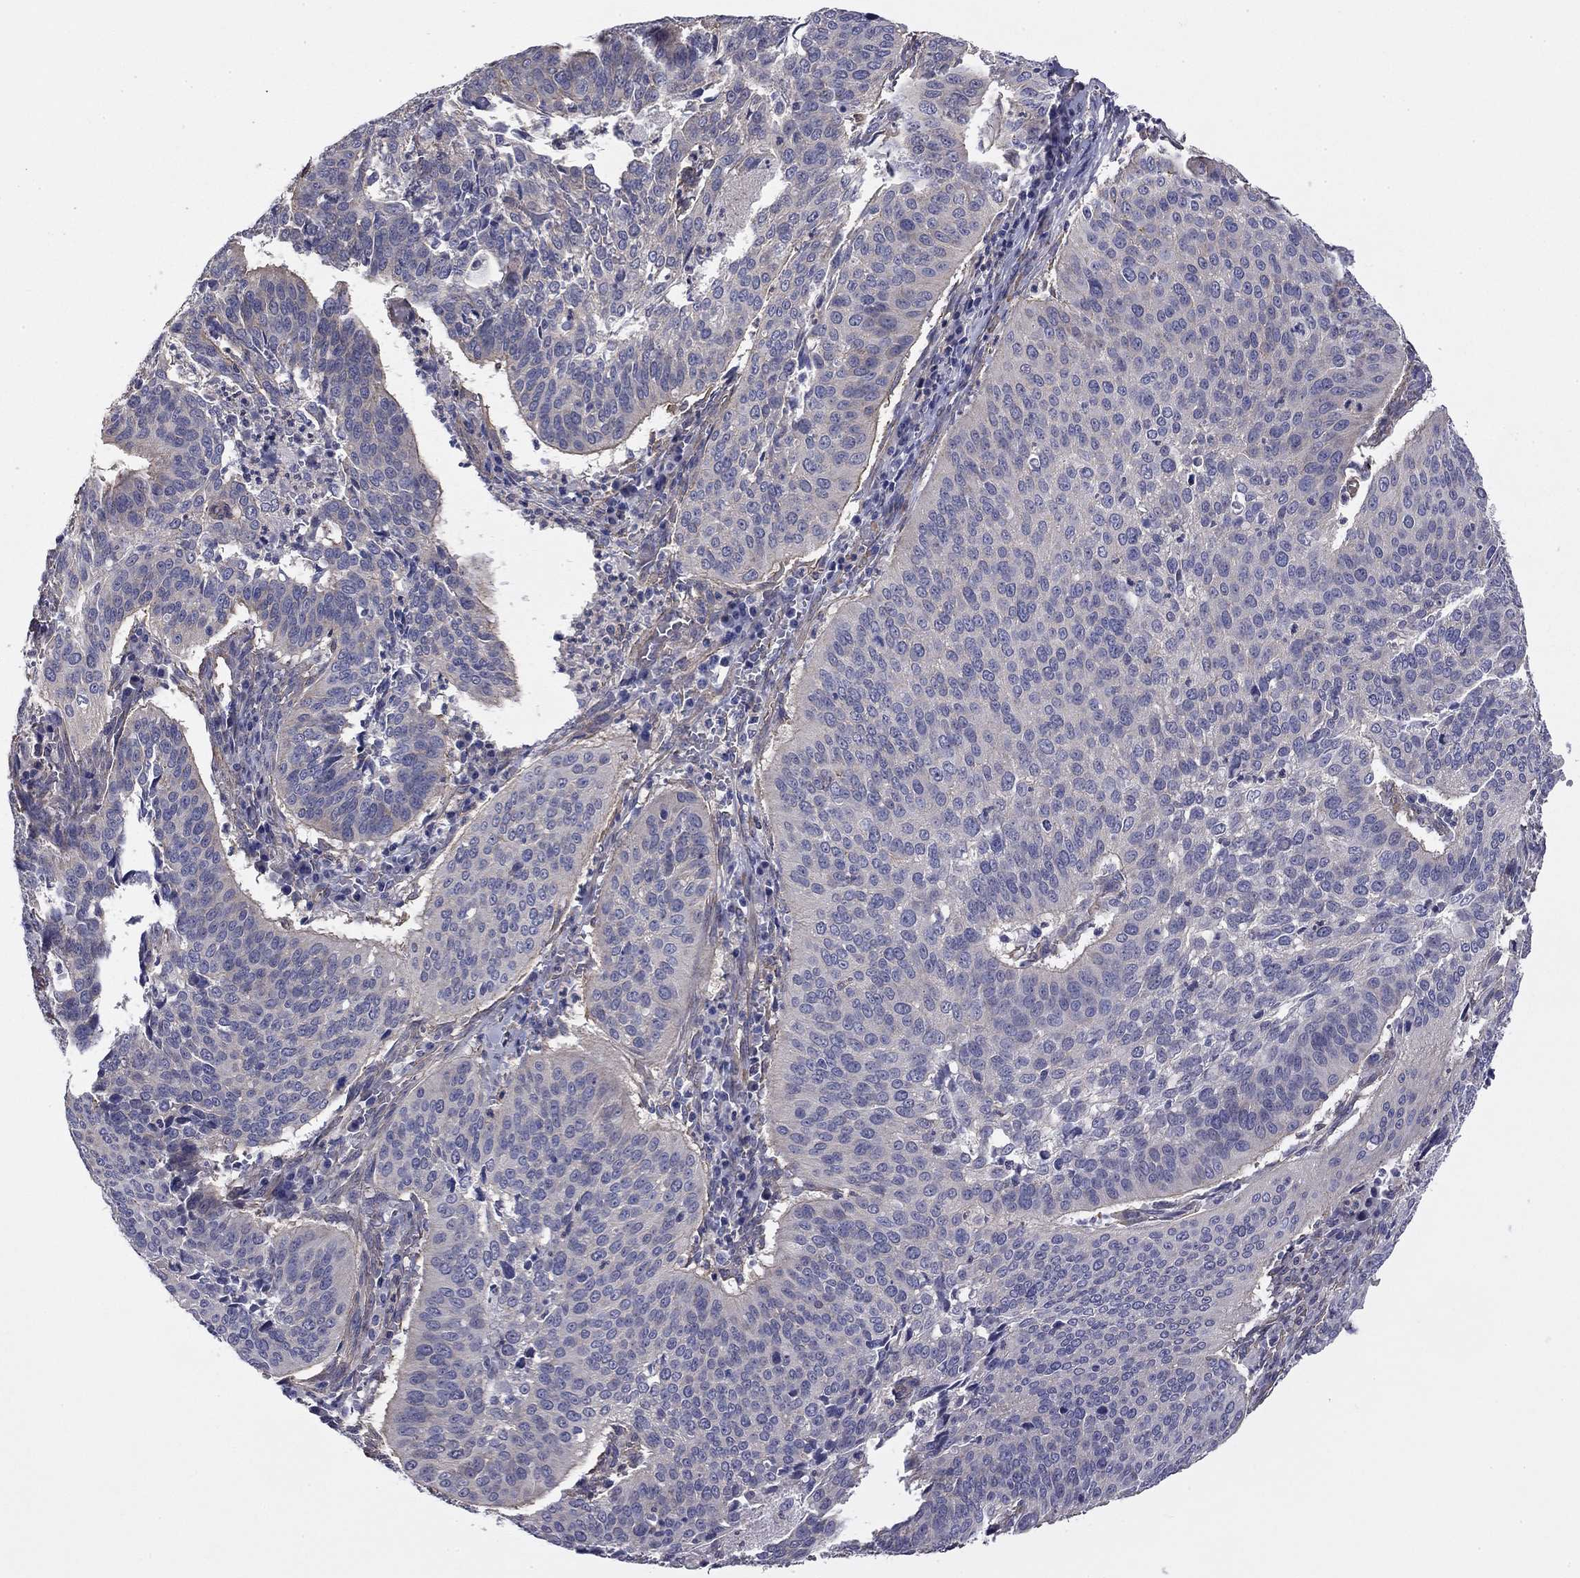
{"staining": {"intensity": "negative", "quantity": "none", "location": "none"}, "tissue": "cervical cancer", "cell_type": "Tumor cells", "image_type": "cancer", "snomed": [{"axis": "morphology", "description": "Normal tissue, NOS"}, {"axis": "morphology", "description": "Squamous cell carcinoma, NOS"}, {"axis": "topography", "description": "Cervix"}], "caption": "Immunohistochemistry micrograph of cervical squamous cell carcinoma stained for a protein (brown), which exhibits no positivity in tumor cells.", "gene": "TCHH", "patient": {"sex": "female", "age": 39}}